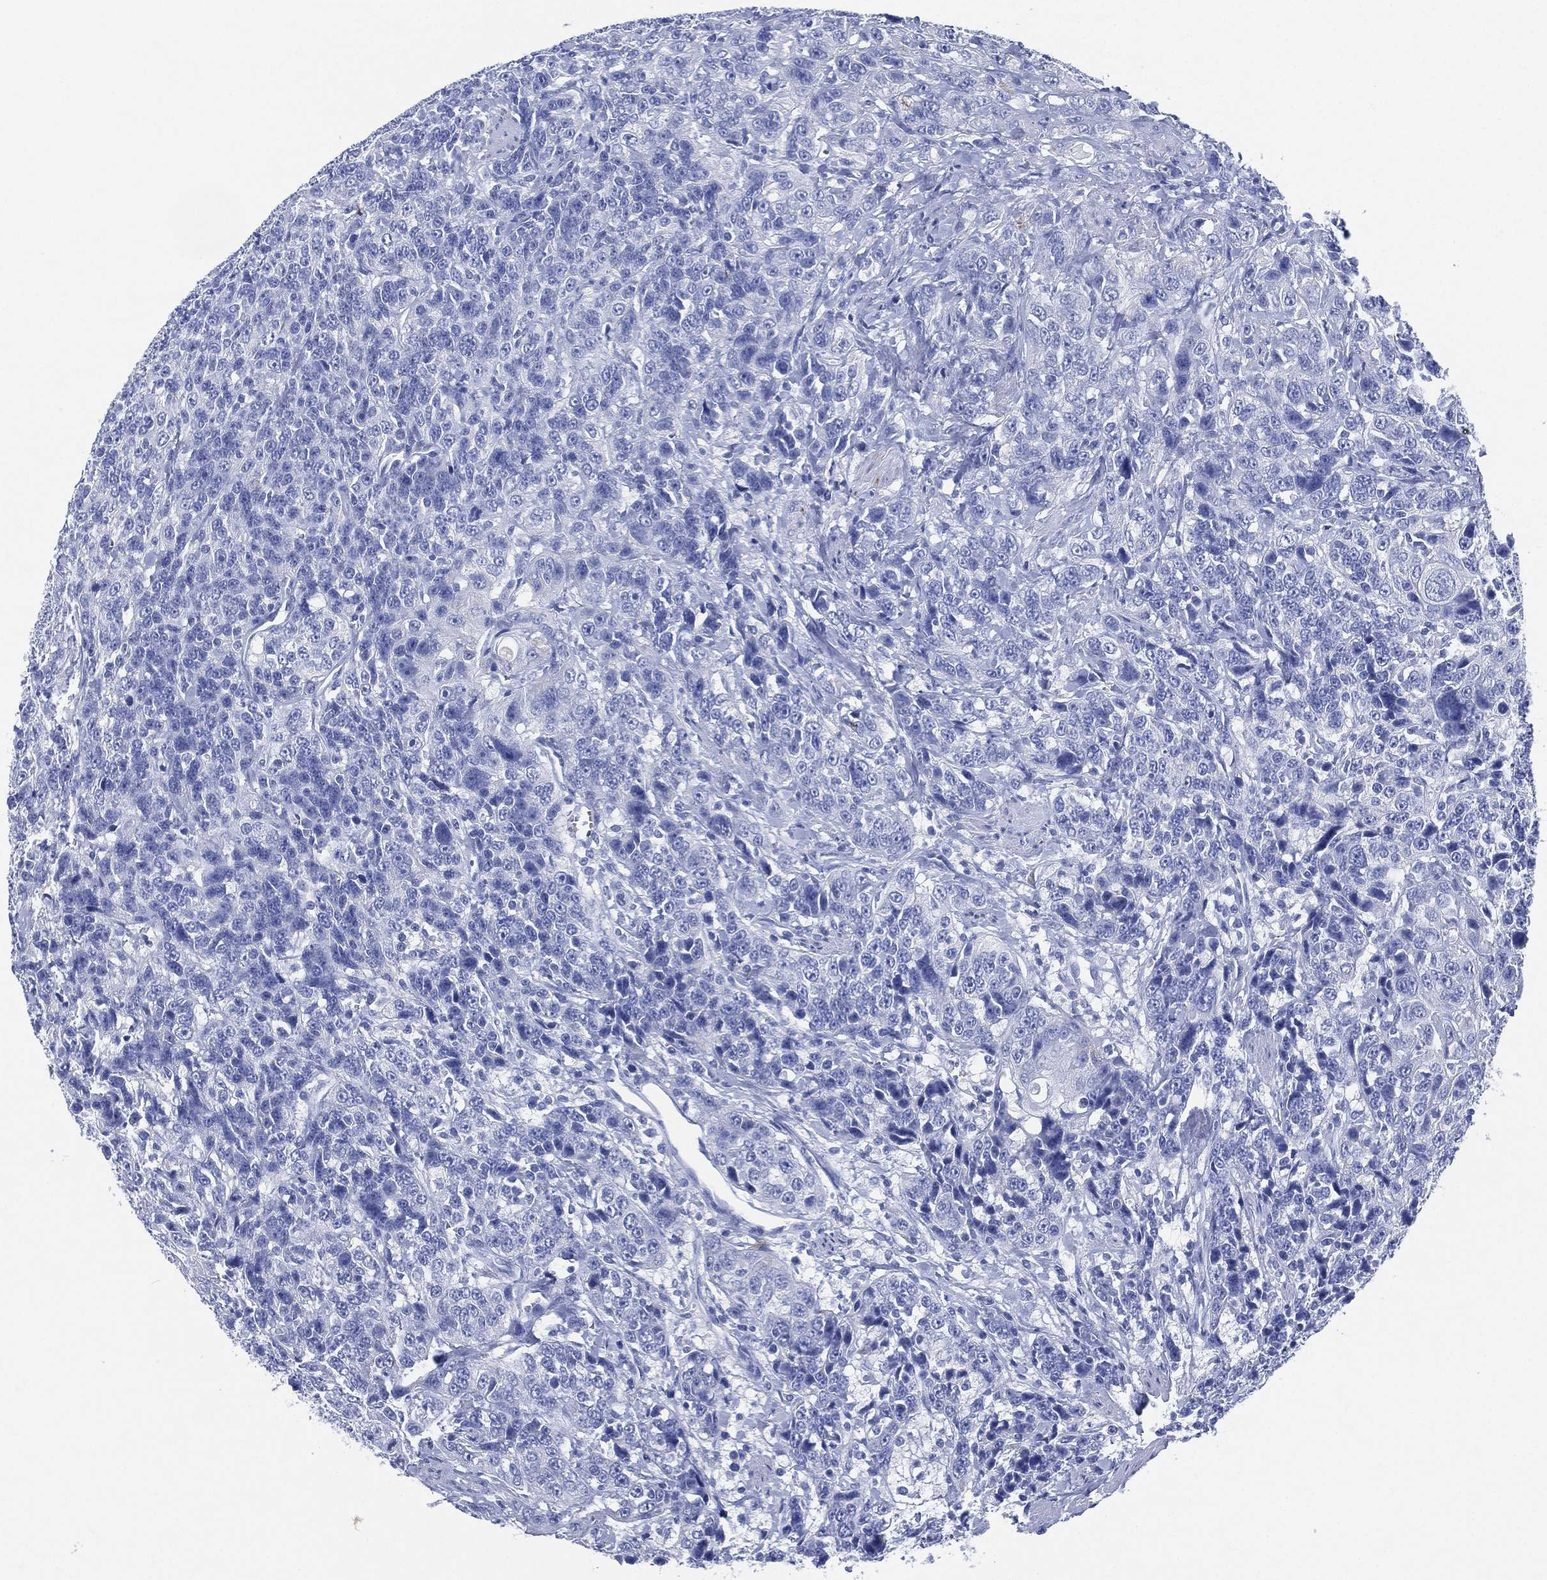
{"staining": {"intensity": "negative", "quantity": "none", "location": "none"}, "tissue": "urothelial cancer", "cell_type": "Tumor cells", "image_type": "cancer", "snomed": [{"axis": "morphology", "description": "Urothelial carcinoma, NOS"}, {"axis": "morphology", "description": "Urothelial carcinoma, High grade"}, {"axis": "topography", "description": "Urinary bladder"}], "caption": "Histopathology image shows no protein staining in tumor cells of high-grade urothelial carcinoma tissue.", "gene": "SLC9C2", "patient": {"sex": "female", "age": 73}}